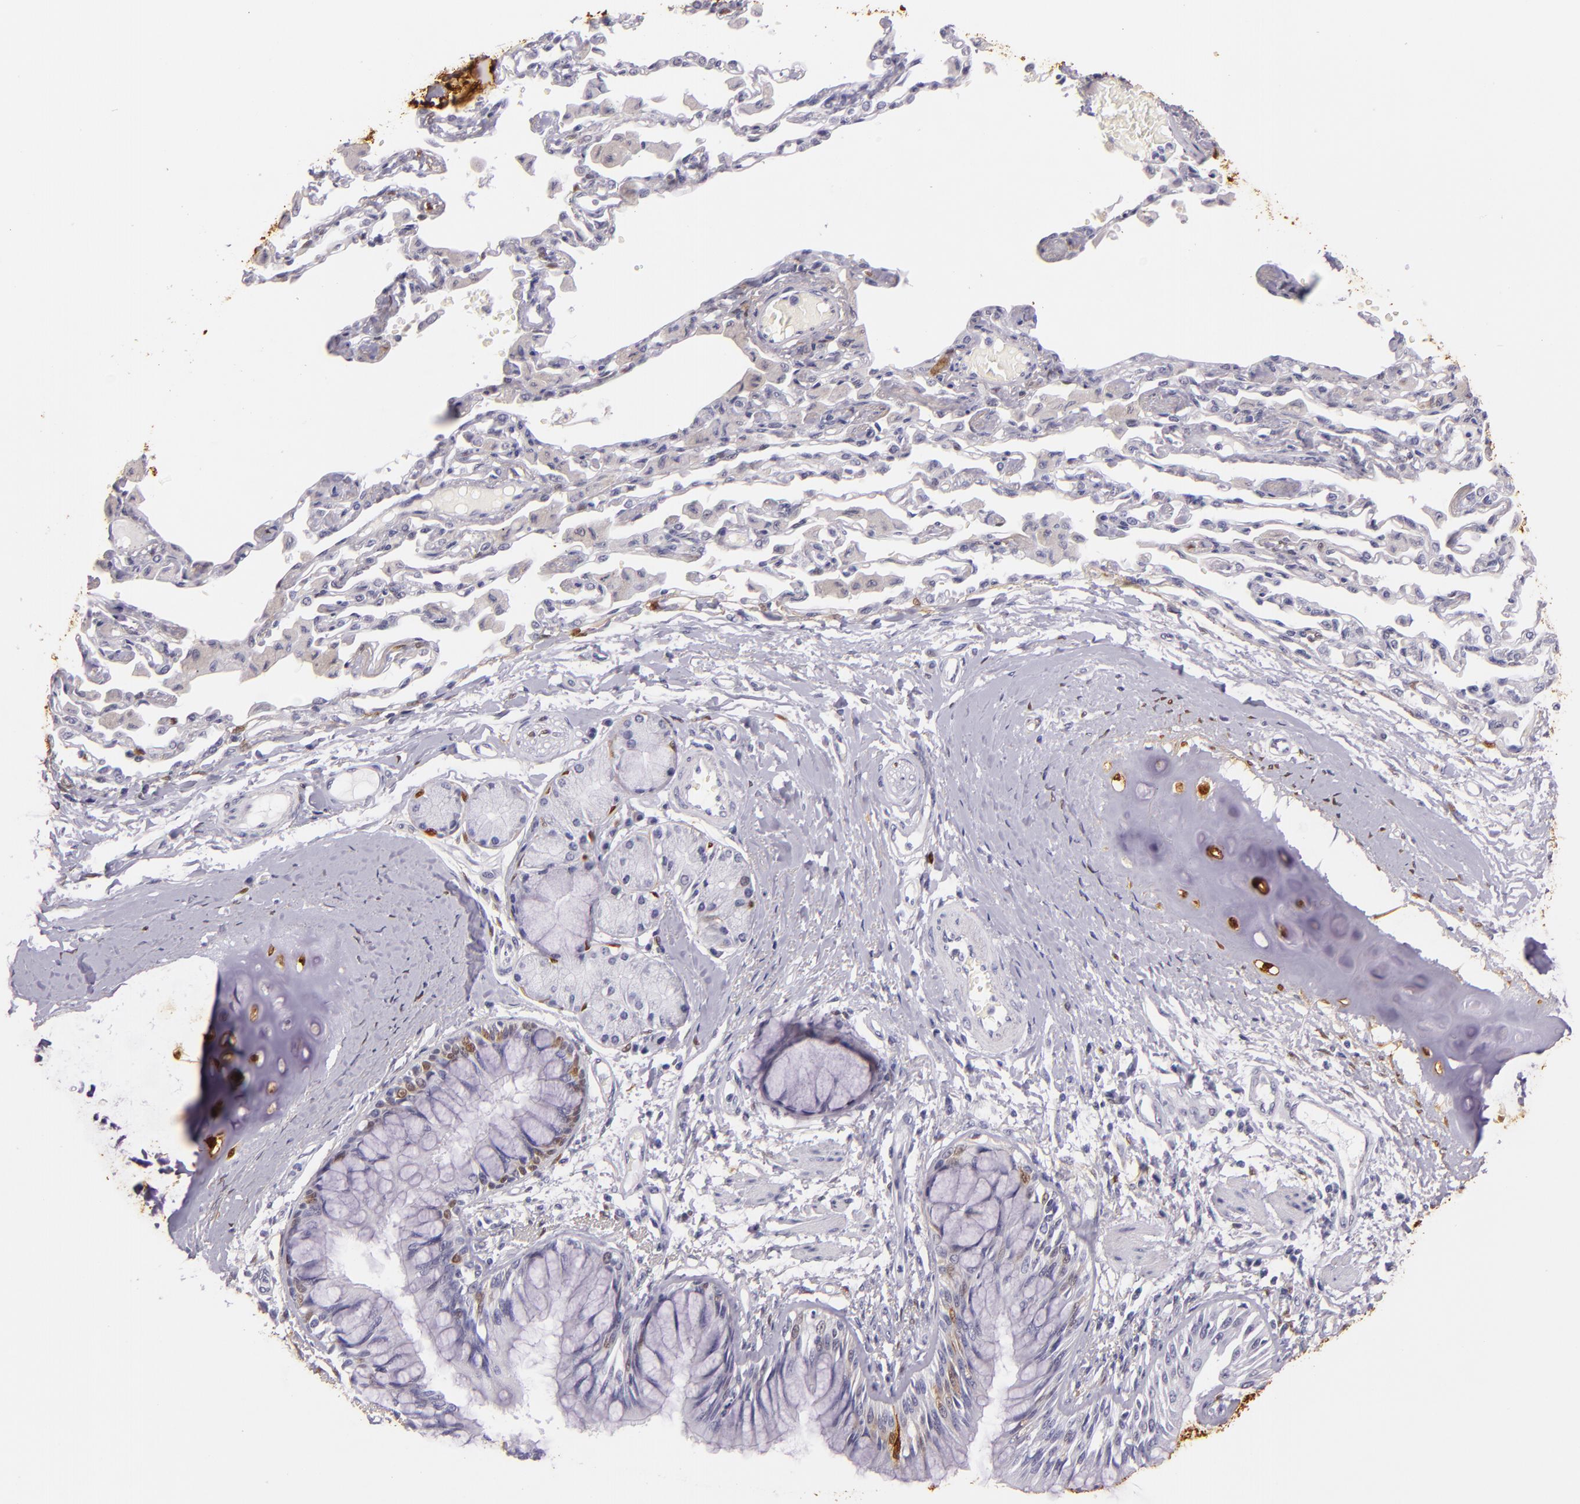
{"staining": {"intensity": "moderate", "quantity": "<25%", "location": "nuclear"}, "tissue": "bronchus", "cell_type": "Respiratory epithelial cells", "image_type": "normal", "snomed": [{"axis": "morphology", "description": "Normal tissue, NOS"}, {"axis": "topography", "description": "Cartilage tissue"}, {"axis": "topography", "description": "Bronchus"}, {"axis": "topography", "description": "Lung"}, {"axis": "topography", "description": "Peripheral nerve tissue"}], "caption": "Benign bronchus displays moderate nuclear positivity in approximately <25% of respiratory epithelial cells, visualized by immunohistochemistry. (DAB IHC with brightfield microscopy, high magnification).", "gene": "MT1A", "patient": {"sex": "female", "age": 49}}